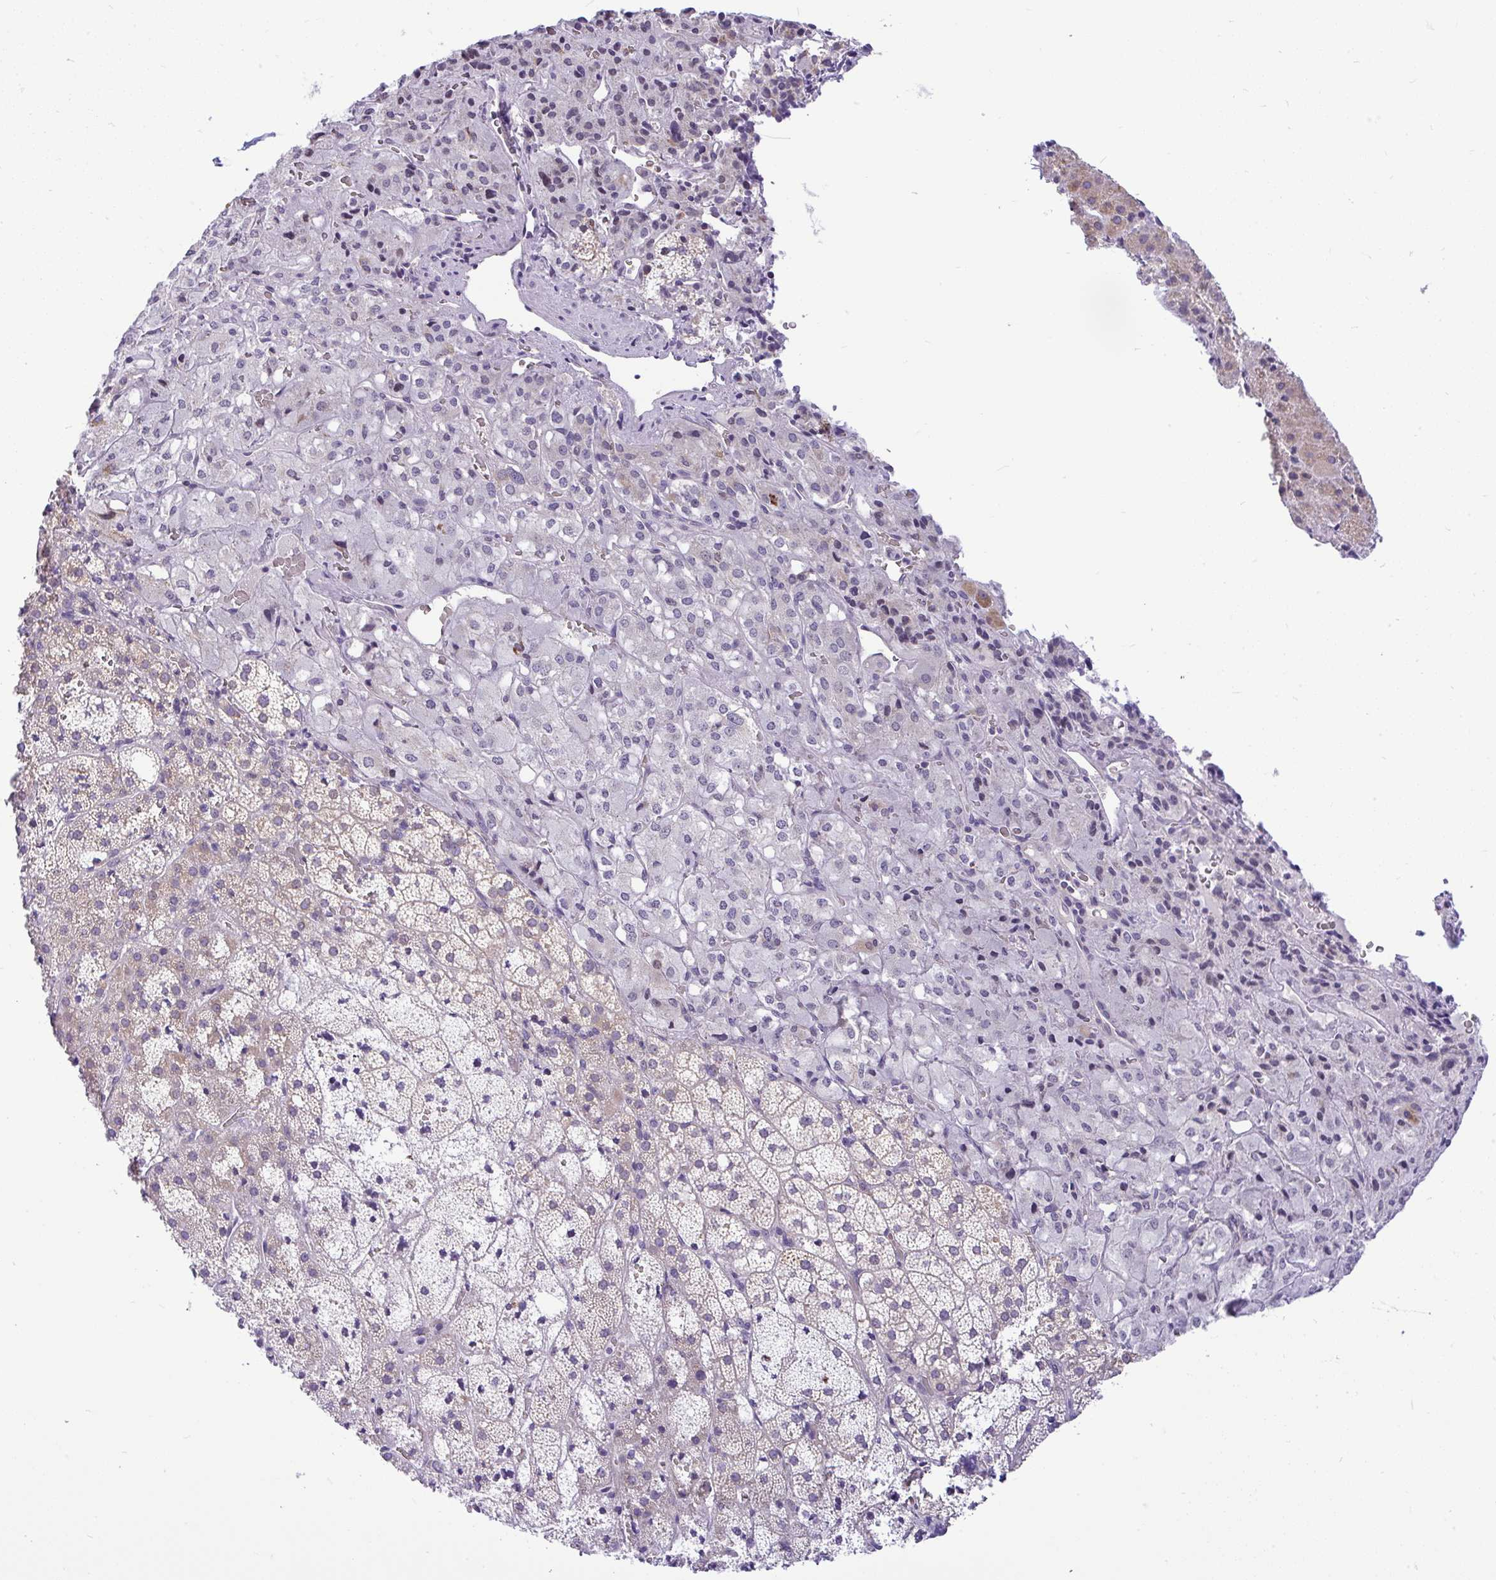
{"staining": {"intensity": "weak", "quantity": "25%-75%", "location": "cytoplasmic/membranous"}, "tissue": "adrenal gland", "cell_type": "Glandular cells", "image_type": "normal", "snomed": [{"axis": "morphology", "description": "Normal tissue, NOS"}, {"axis": "topography", "description": "Adrenal gland"}], "caption": "This micrograph displays unremarkable adrenal gland stained with immunohistochemistry to label a protein in brown. The cytoplasmic/membranous of glandular cells show weak positivity for the protein. Nuclei are counter-stained blue.", "gene": "PYCR2", "patient": {"sex": "male", "age": 53}}